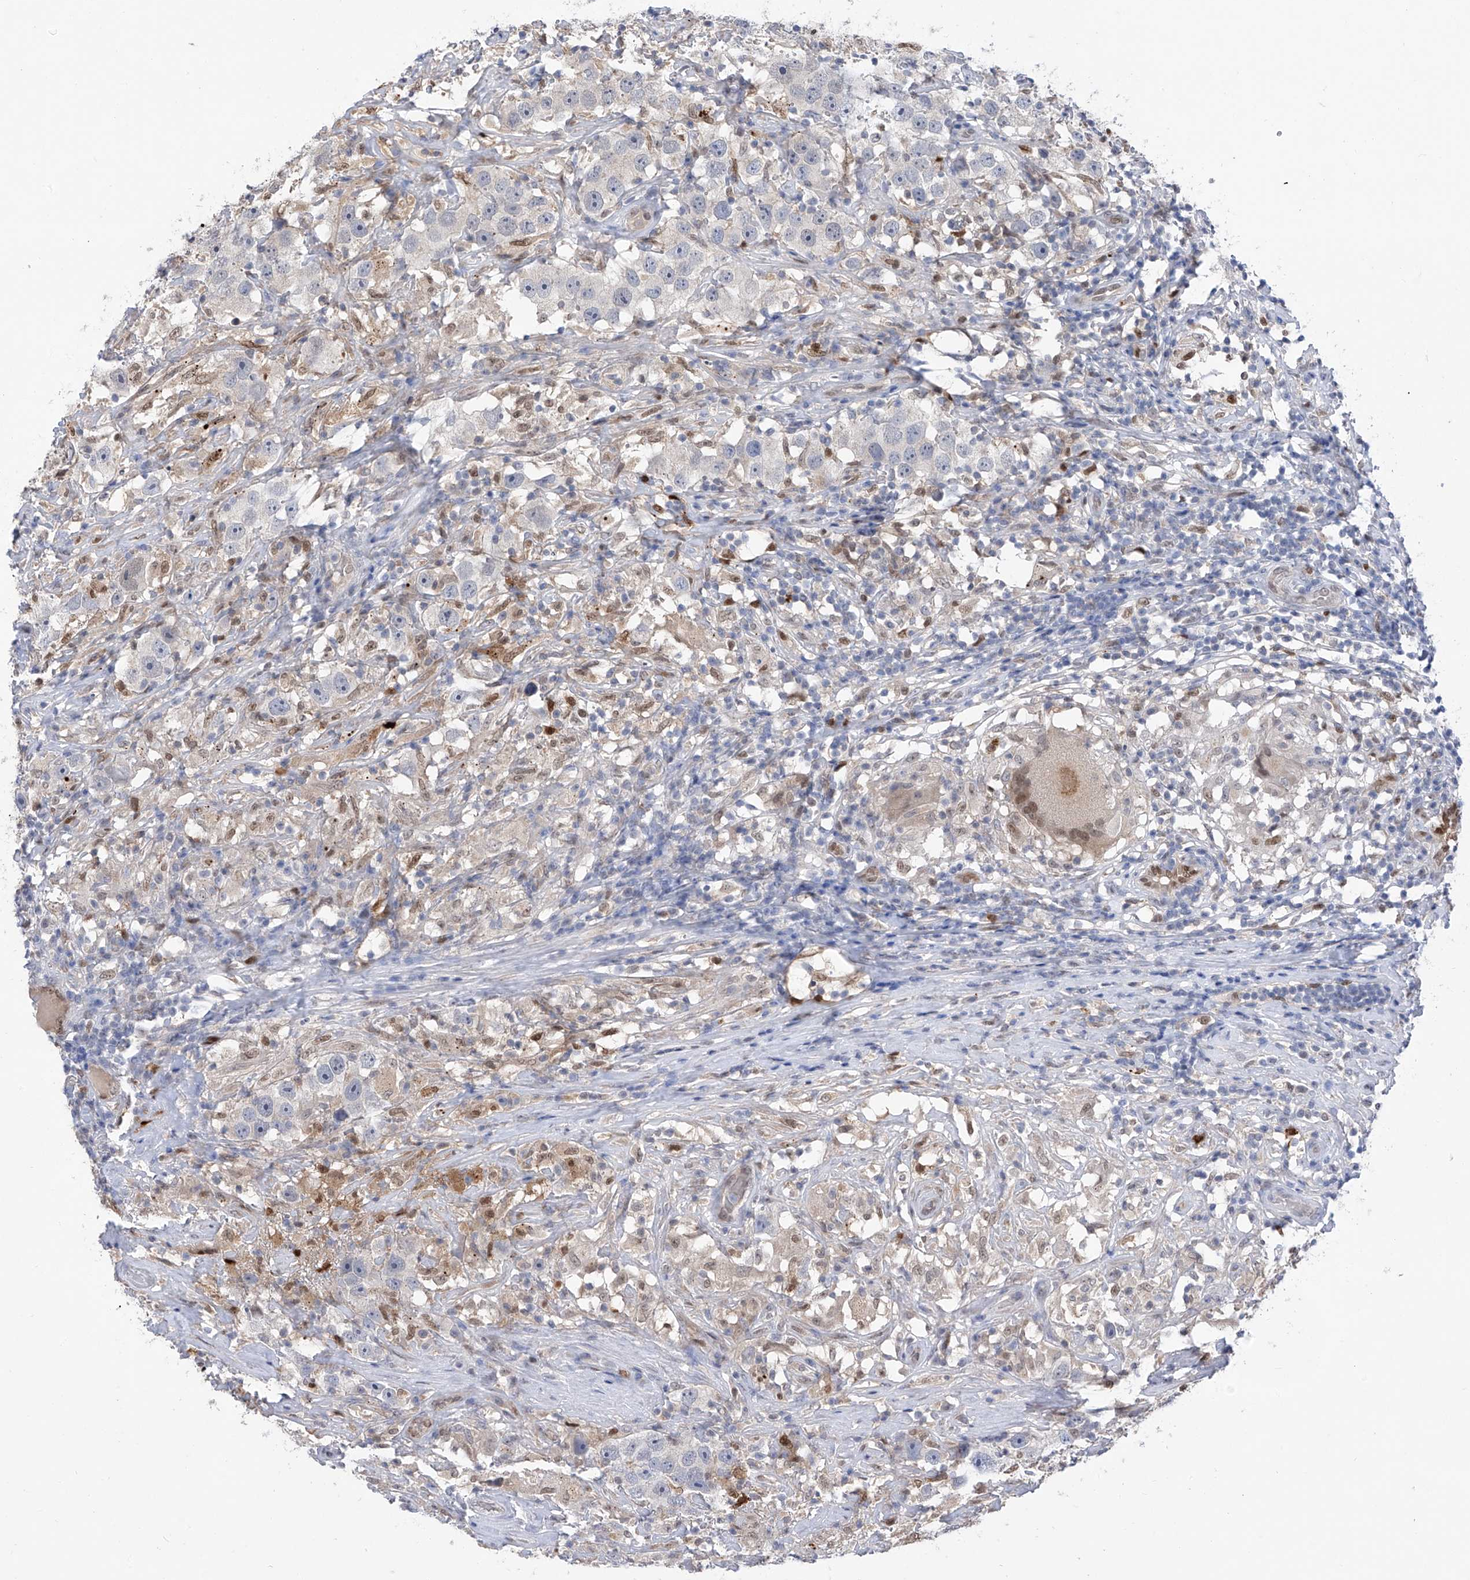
{"staining": {"intensity": "negative", "quantity": "none", "location": "none"}, "tissue": "testis cancer", "cell_type": "Tumor cells", "image_type": "cancer", "snomed": [{"axis": "morphology", "description": "Seminoma, NOS"}, {"axis": "topography", "description": "Testis"}], "caption": "Immunohistochemical staining of testis seminoma reveals no significant staining in tumor cells.", "gene": "PHF20", "patient": {"sex": "male", "age": 49}}